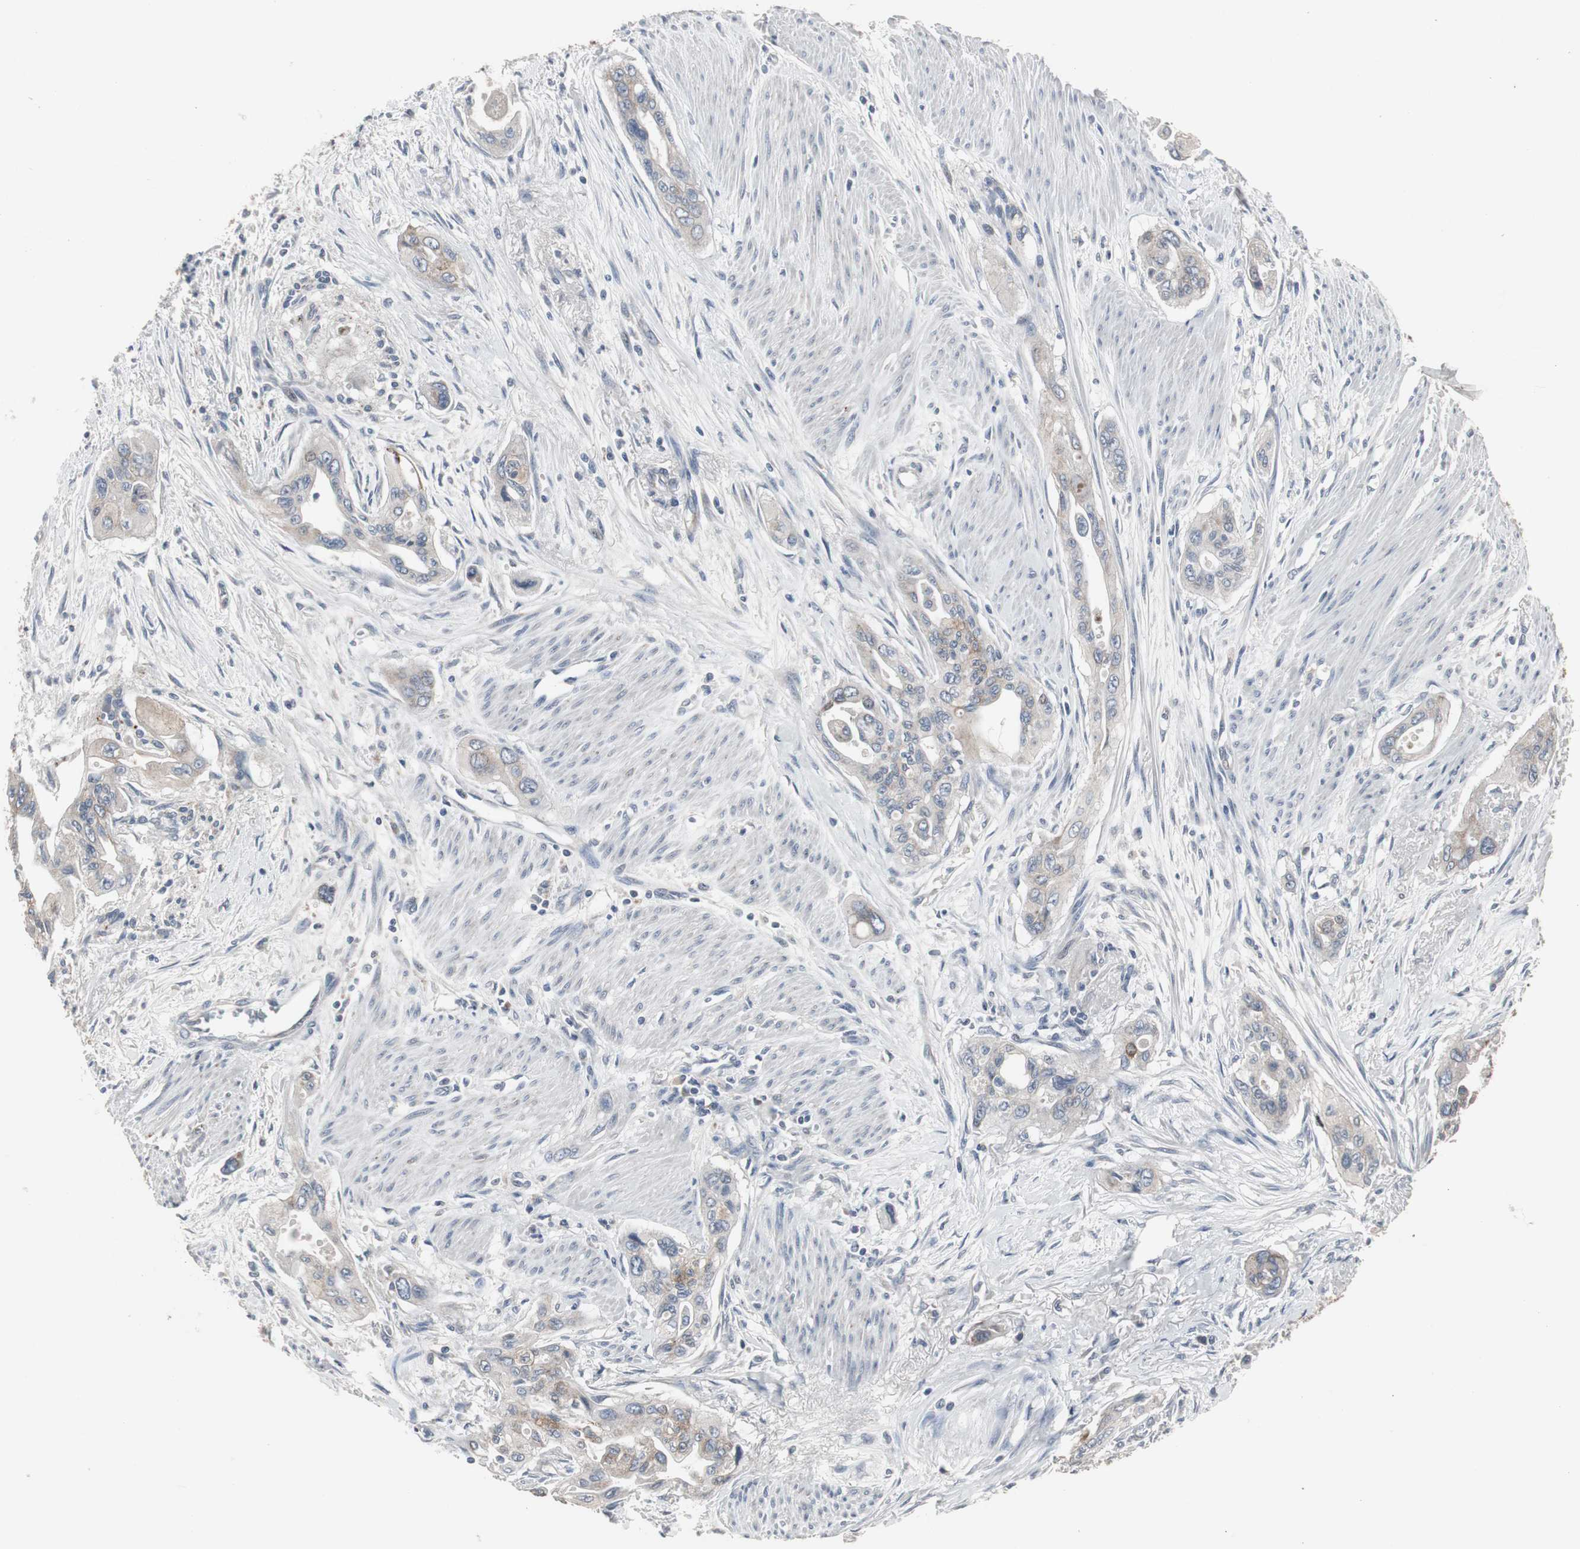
{"staining": {"intensity": "moderate", "quantity": "25%-75%", "location": "cytoplasmic/membranous"}, "tissue": "pancreatic cancer", "cell_type": "Tumor cells", "image_type": "cancer", "snomed": [{"axis": "morphology", "description": "Adenocarcinoma, NOS"}, {"axis": "topography", "description": "Pancreas"}], "caption": "IHC of adenocarcinoma (pancreatic) shows medium levels of moderate cytoplasmic/membranous positivity in about 25%-75% of tumor cells.", "gene": "ACAA1", "patient": {"sex": "male", "age": 77}}